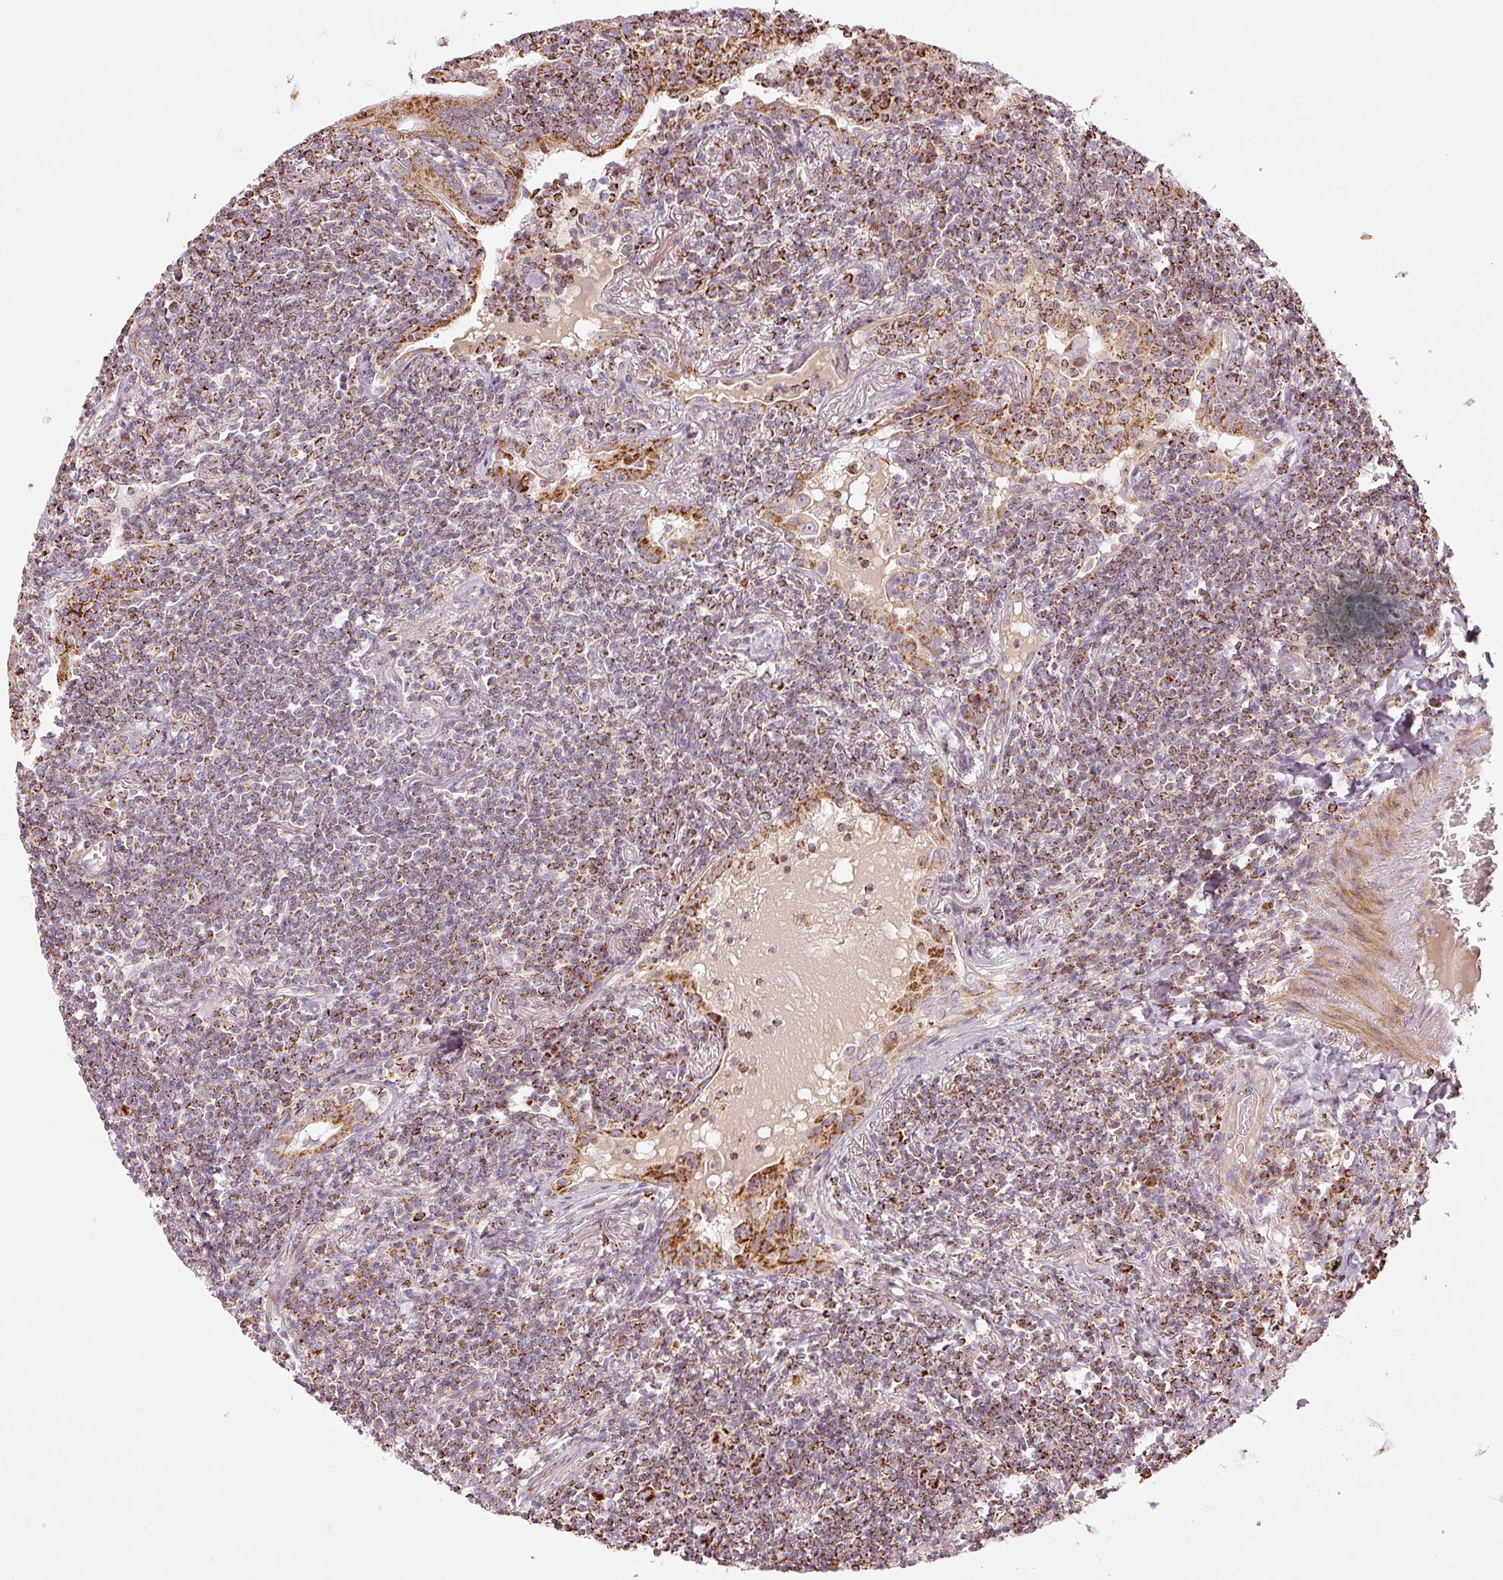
{"staining": {"intensity": "moderate", "quantity": "25%-75%", "location": "cytoplasmic/membranous"}, "tissue": "lymphoma", "cell_type": "Tumor cells", "image_type": "cancer", "snomed": [{"axis": "morphology", "description": "Malignant lymphoma, non-Hodgkin's type, Low grade"}, {"axis": "topography", "description": "Lung"}], "caption": "Human low-grade malignant lymphoma, non-Hodgkin's type stained with a protein marker reveals moderate staining in tumor cells.", "gene": "C17orf98", "patient": {"sex": "female", "age": 71}}